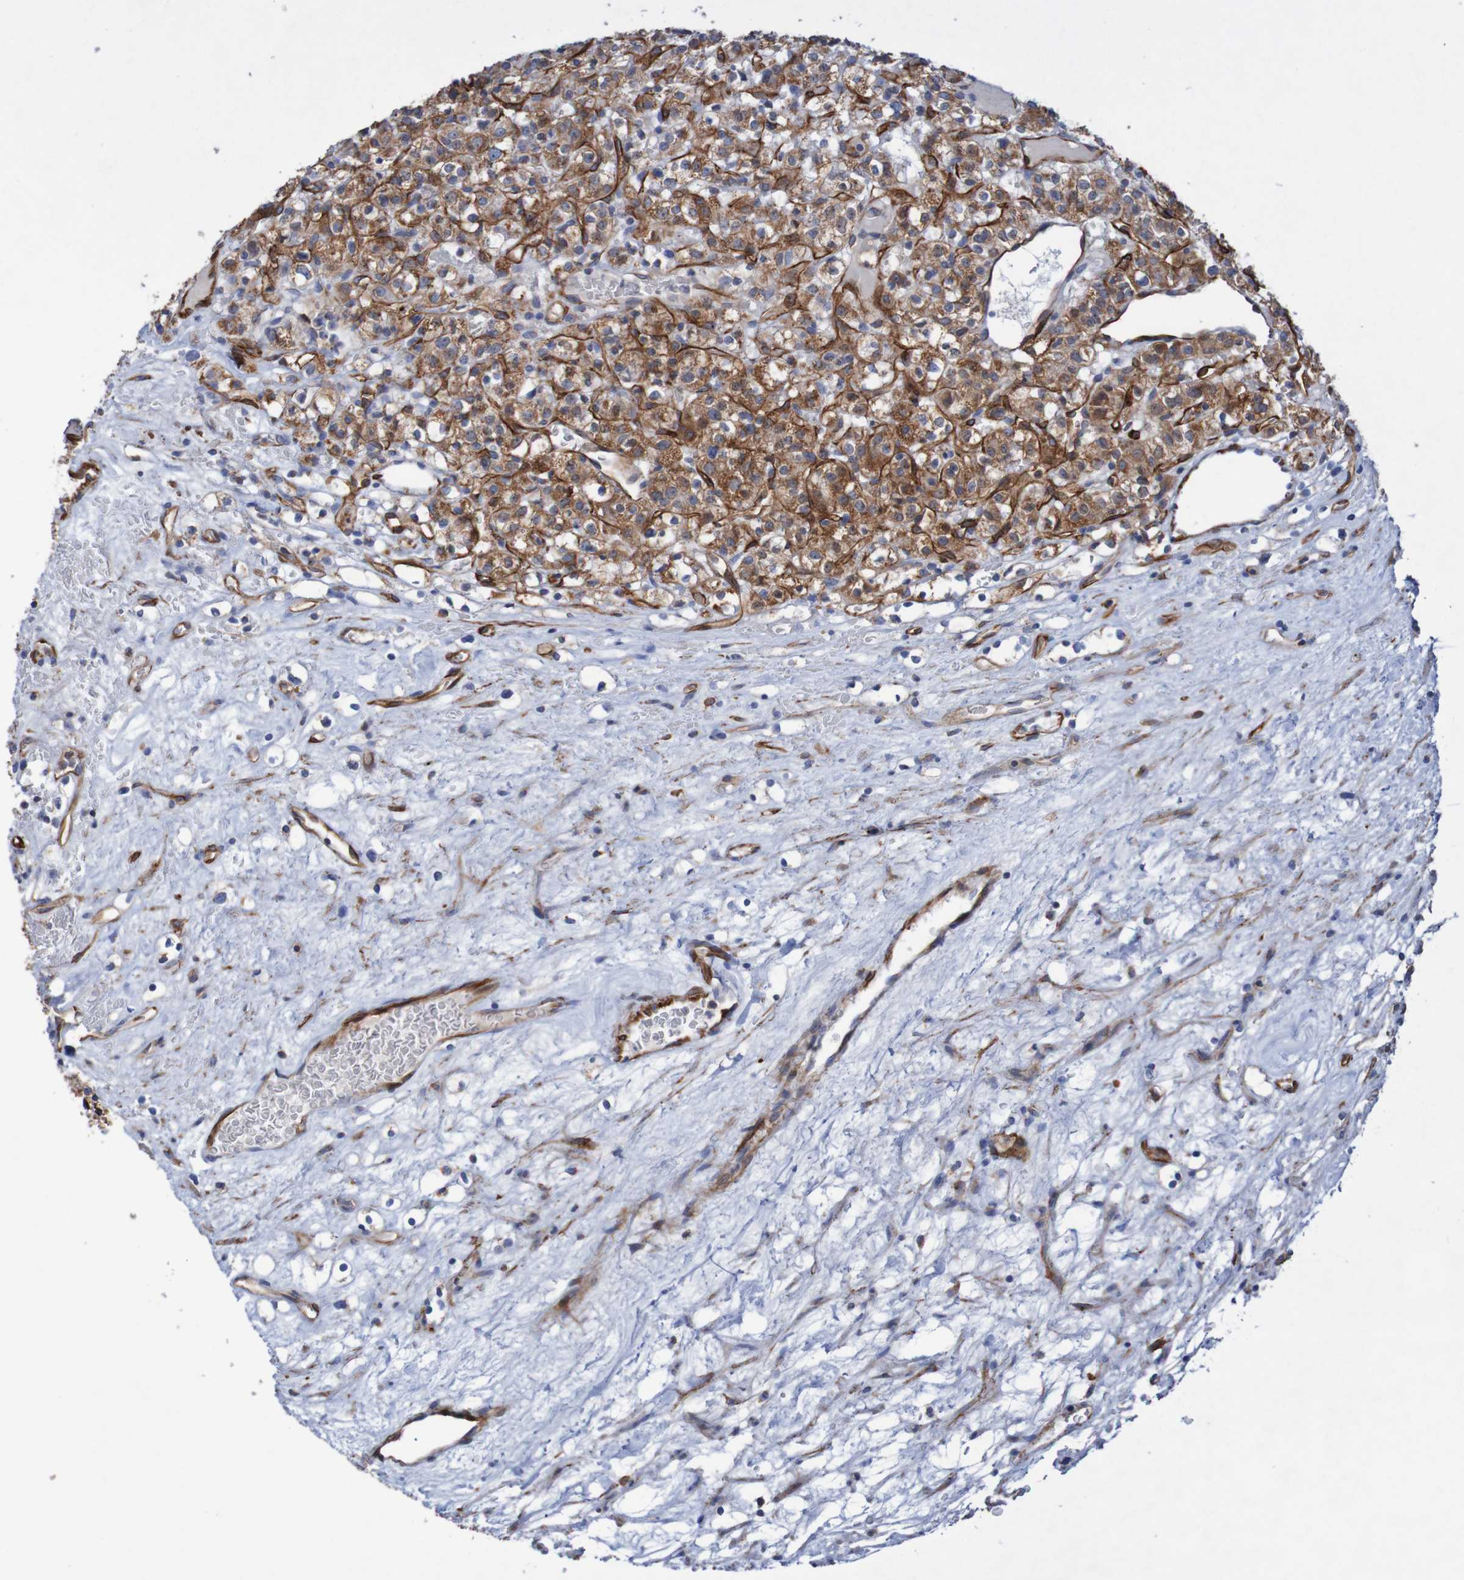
{"staining": {"intensity": "moderate", "quantity": ">75%", "location": "cytoplasmic/membranous"}, "tissue": "renal cancer", "cell_type": "Tumor cells", "image_type": "cancer", "snomed": [{"axis": "morphology", "description": "Normal tissue, NOS"}, {"axis": "morphology", "description": "Adenocarcinoma, NOS"}, {"axis": "topography", "description": "Kidney"}], "caption": "An IHC photomicrograph of tumor tissue is shown. Protein staining in brown highlights moderate cytoplasmic/membranous positivity in renal adenocarcinoma within tumor cells.", "gene": "MMEL1", "patient": {"sex": "female", "age": 72}}